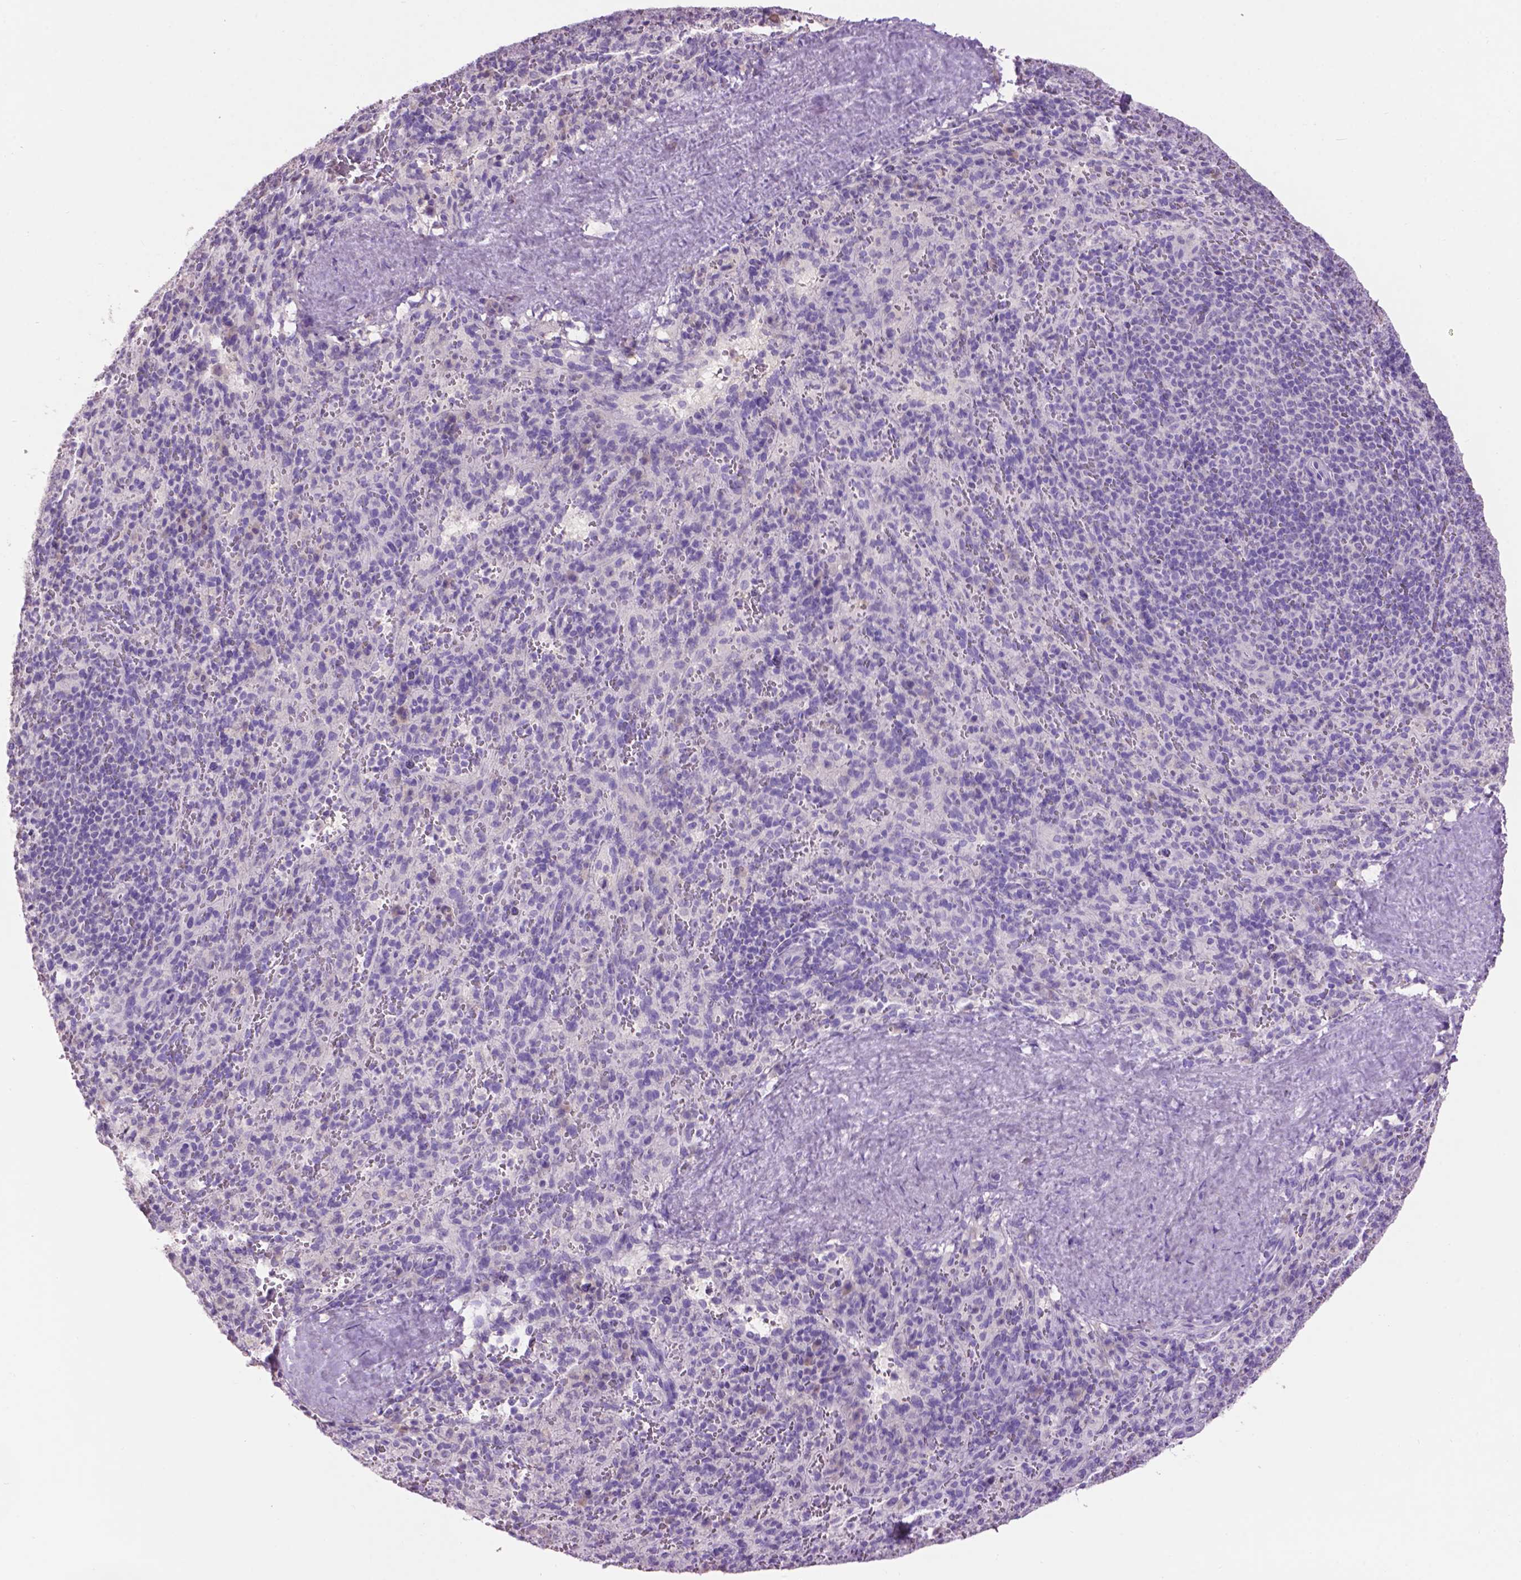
{"staining": {"intensity": "negative", "quantity": "none", "location": "none"}, "tissue": "spleen", "cell_type": "Cells in red pulp", "image_type": "normal", "snomed": [{"axis": "morphology", "description": "Normal tissue, NOS"}, {"axis": "topography", "description": "Spleen"}], "caption": "High power microscopy micrograph of an immunohistochemistry photomicrograph of benign spleen, revealing no significant staining in cells in red pulp.", "gene": "CRYBA4", "patient": {"sex": "male", "age": 57}}